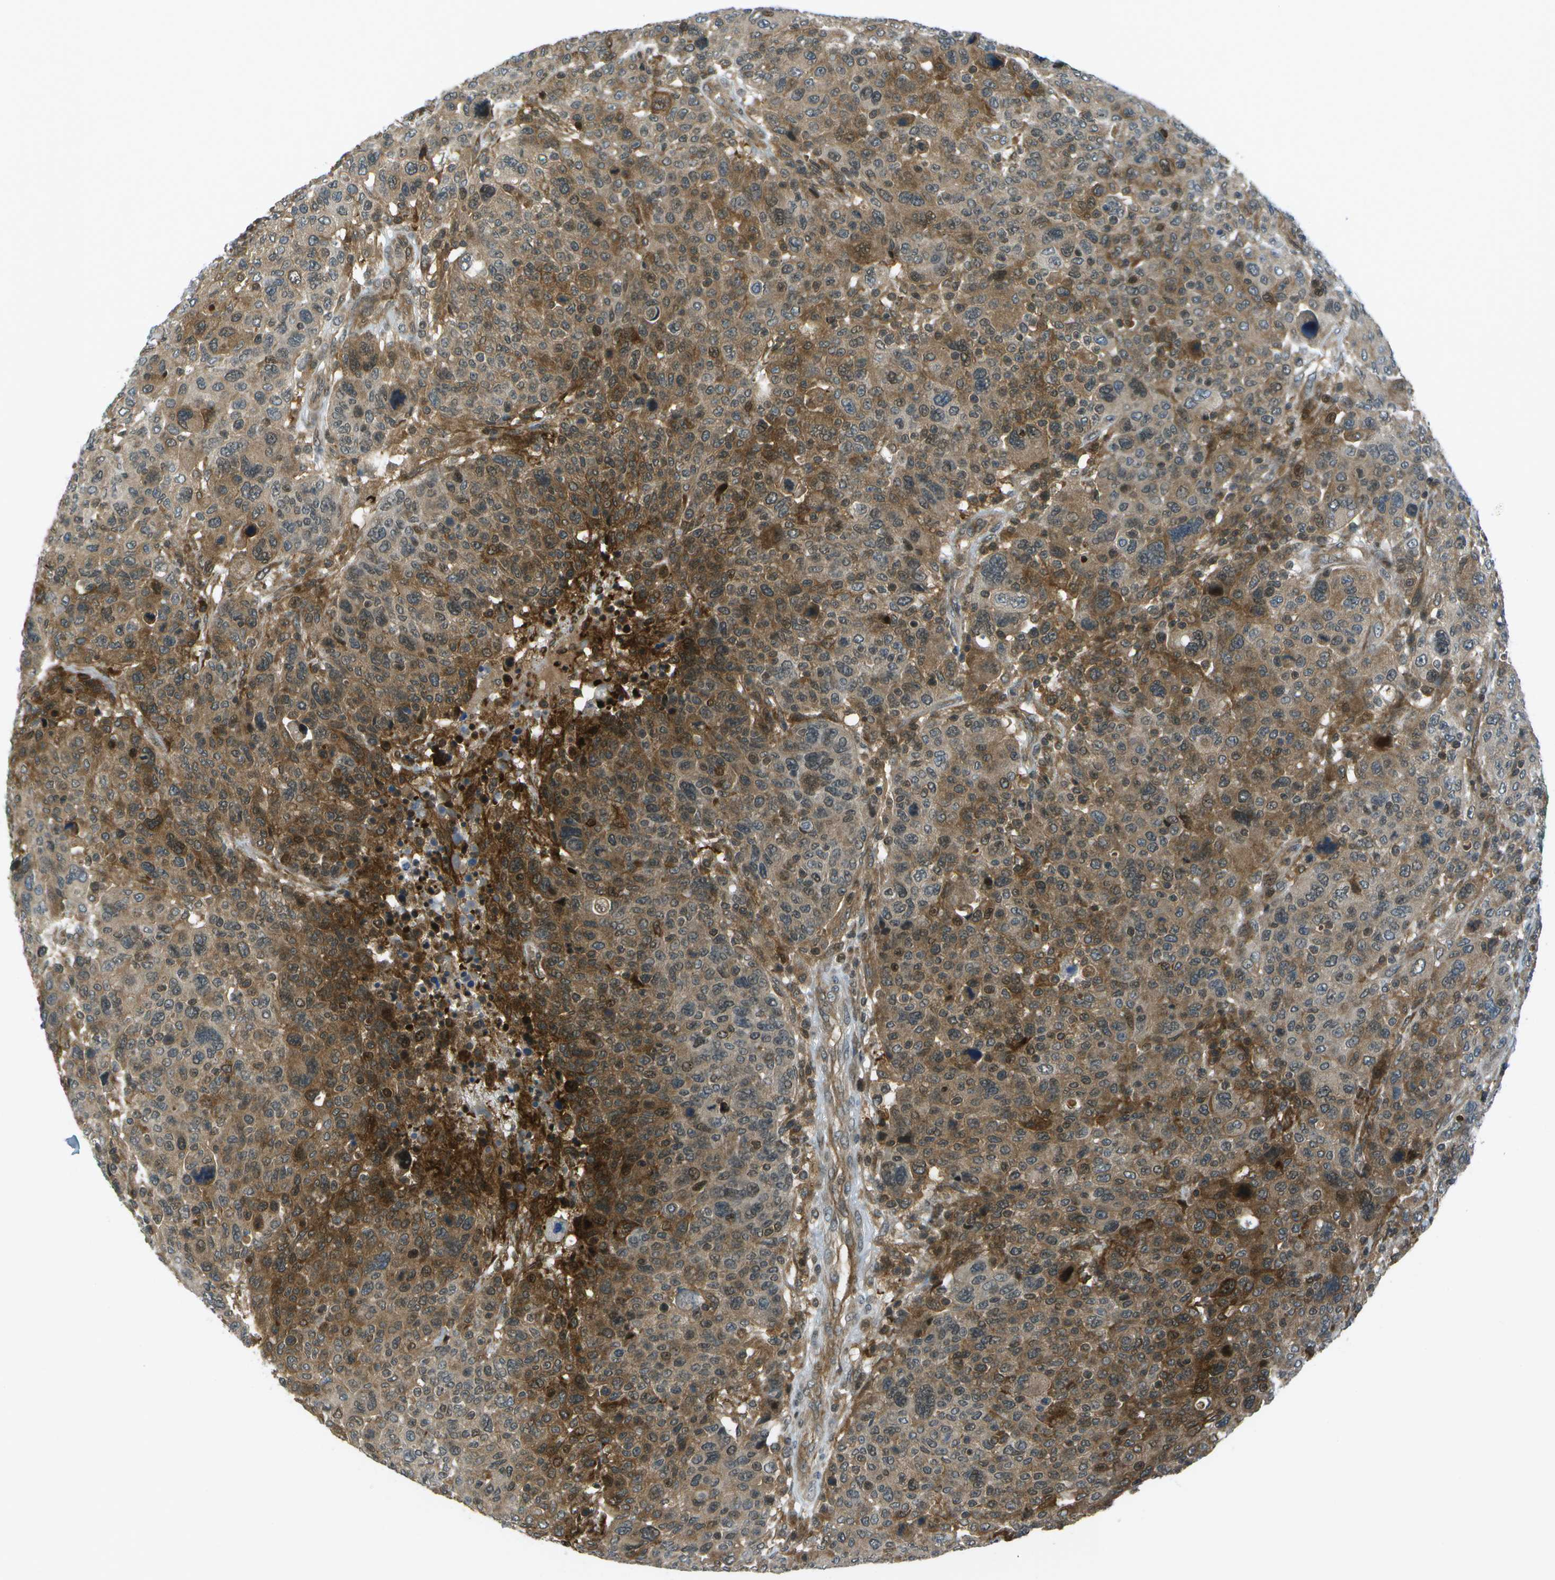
{"staining": {"intensity": "moderate", "quantity": ">75%", "location": "cytoplasmic/membranous"}, "tissue": "breast cancer", "cell_type": "Tumor cells", "image_type": "cancer", "snomed": [{"axis": "morphology", "description": "Duct carcinoma"}, {"axis": "topography", "description": "Breast"}], "caption": "IHC of human infiltrating ductal carcinoma (breast) shows medium levels of moderate cytoplasmic/membranous expression in about >75% of tumor cells. (brown staining indicates protein expression, while blue staining denotes nuclei).", "gene": "TMEM19", "patient": {"sex": "female", "age": 37}}